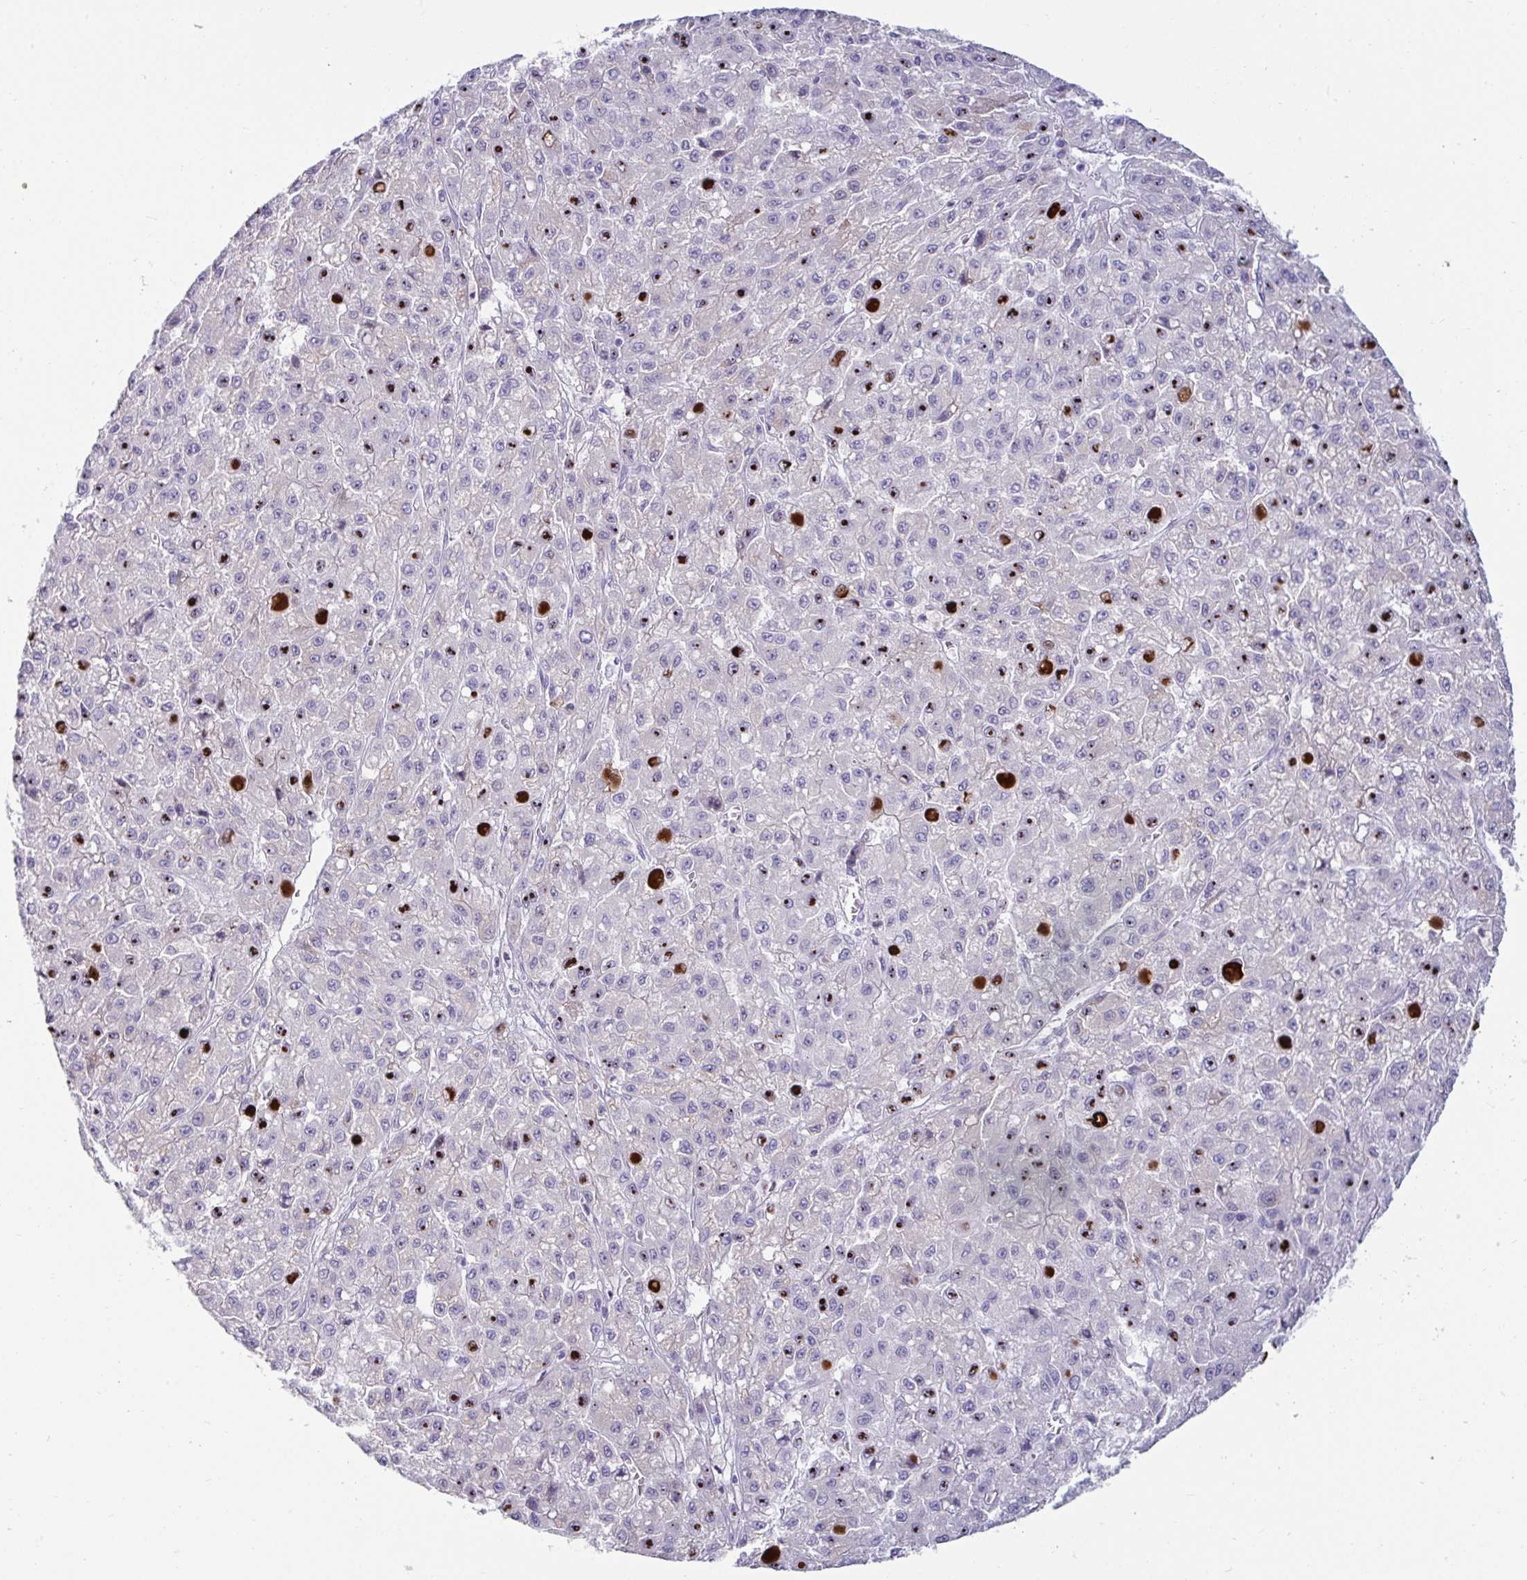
{"staining": {"intensity": "negative", "quantity": "none", "location": "none"}, "tissue": "liver cancer", "cell_type": "Tumor cells", "image_type": "cancer", "snomed": [{"axis": "morphology", "description": "Carcinoma, Hepatocellular, NOS"}, {"axis": "topography", "description": "Liver"}], "caption": "Protein analysis of liver cancer (hepatocellular carcinoma) exhibits no significant positivity in tumor cells.", "gene": "TFPI2", "patient": {"sex": "male", "age": 70}}